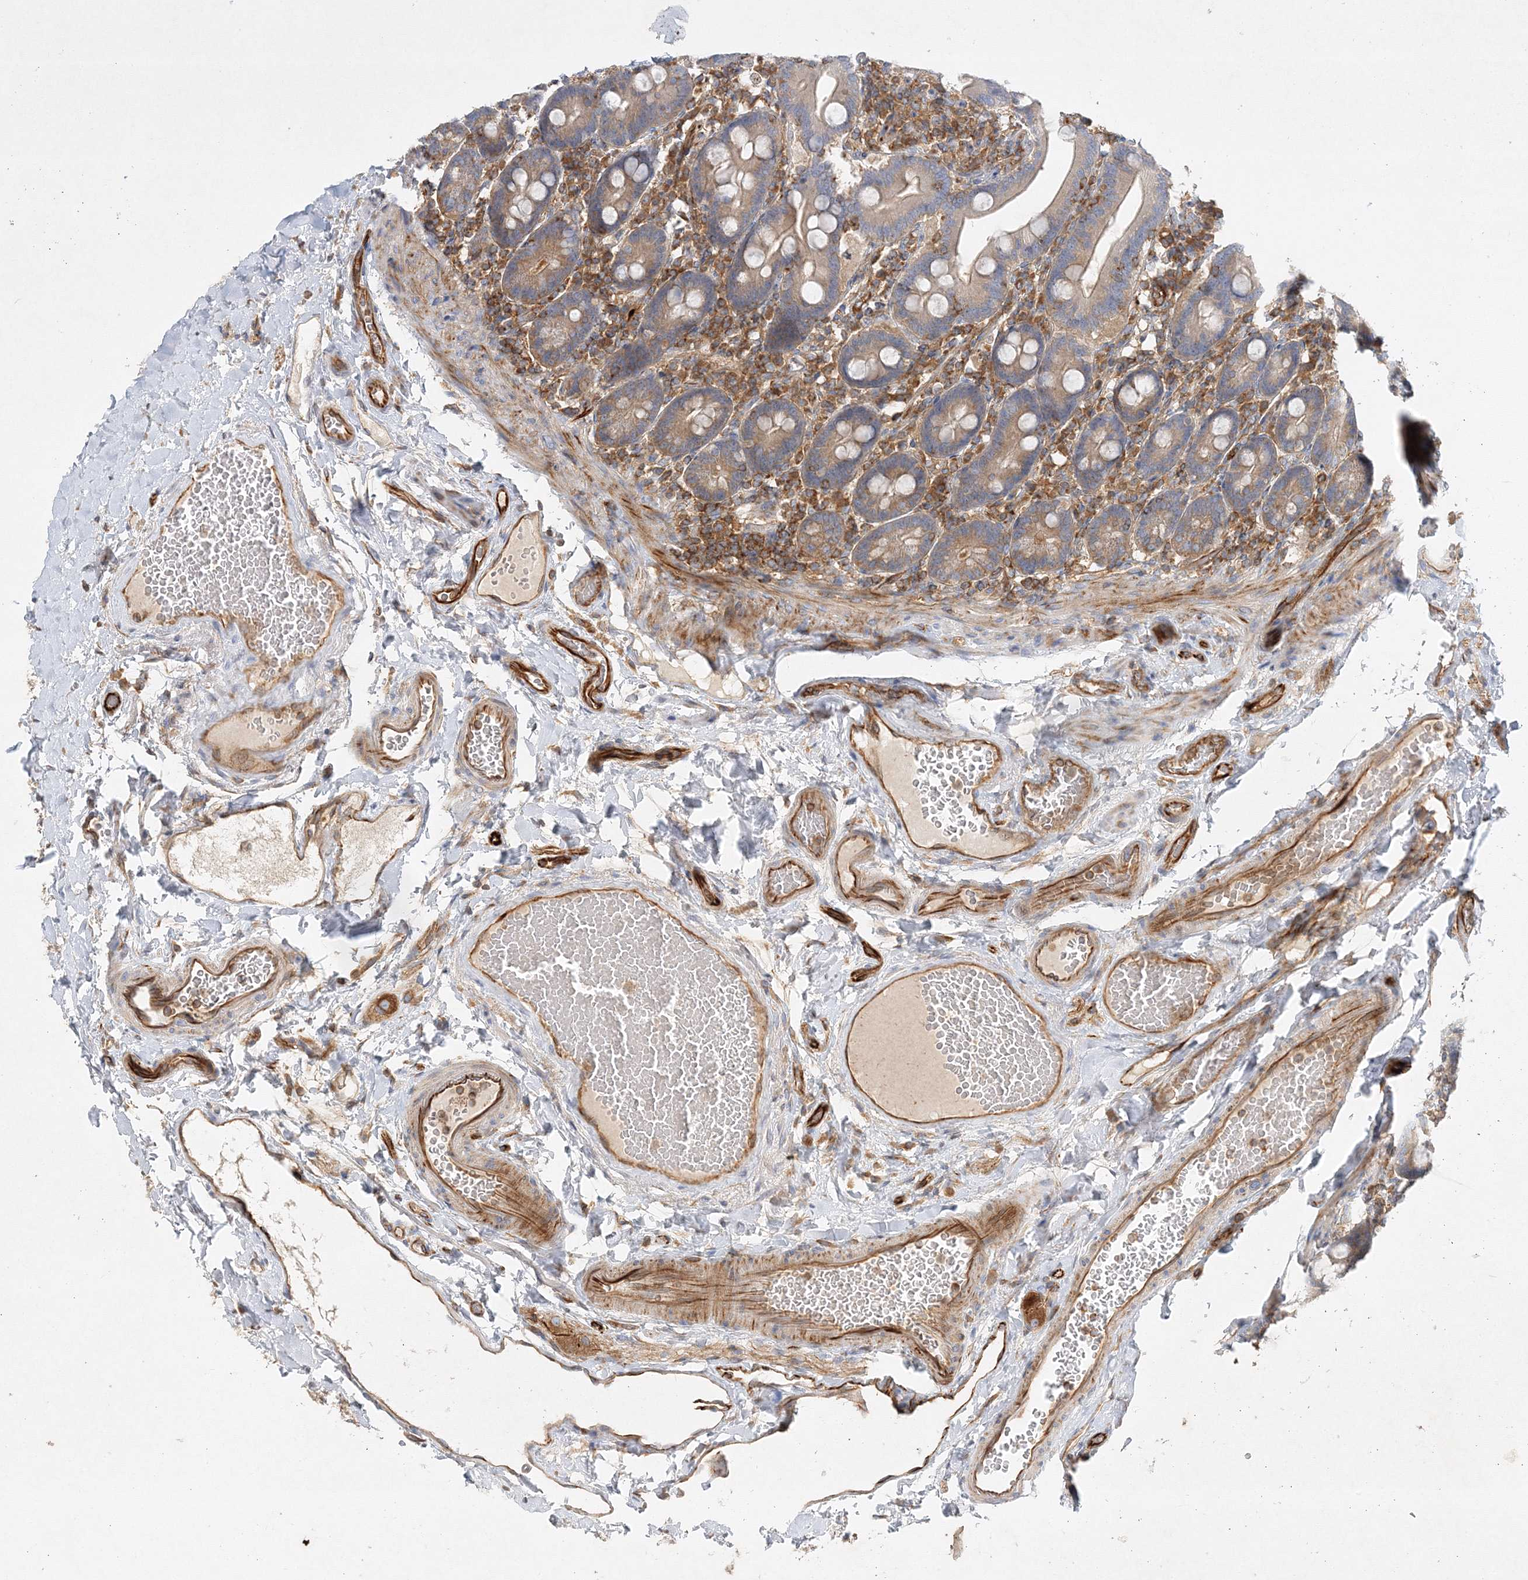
{"staining": {"intensity": "moderate", "quantity": ">75%", "location": "cytoplasmic/membranous"}, "tissue": "duodenum", "cell_type": "Glandular cells", "image_type": "normal", "snomed": [{"axis": "morphology", "description": "Normal tissue, NOS"}, {"axis": "topography", "description": "Duodenum"}], "caption": "Immunohistochemistry (DAB (3,3'-diaminobenzidine)) staining of unremarkable human duodenum shows moderate cytoplasmic/membranous protein positivity in approximately >75% of glandular cells.", "gene": "WDR37", "patient": {"sex": "male", "age": 54}}